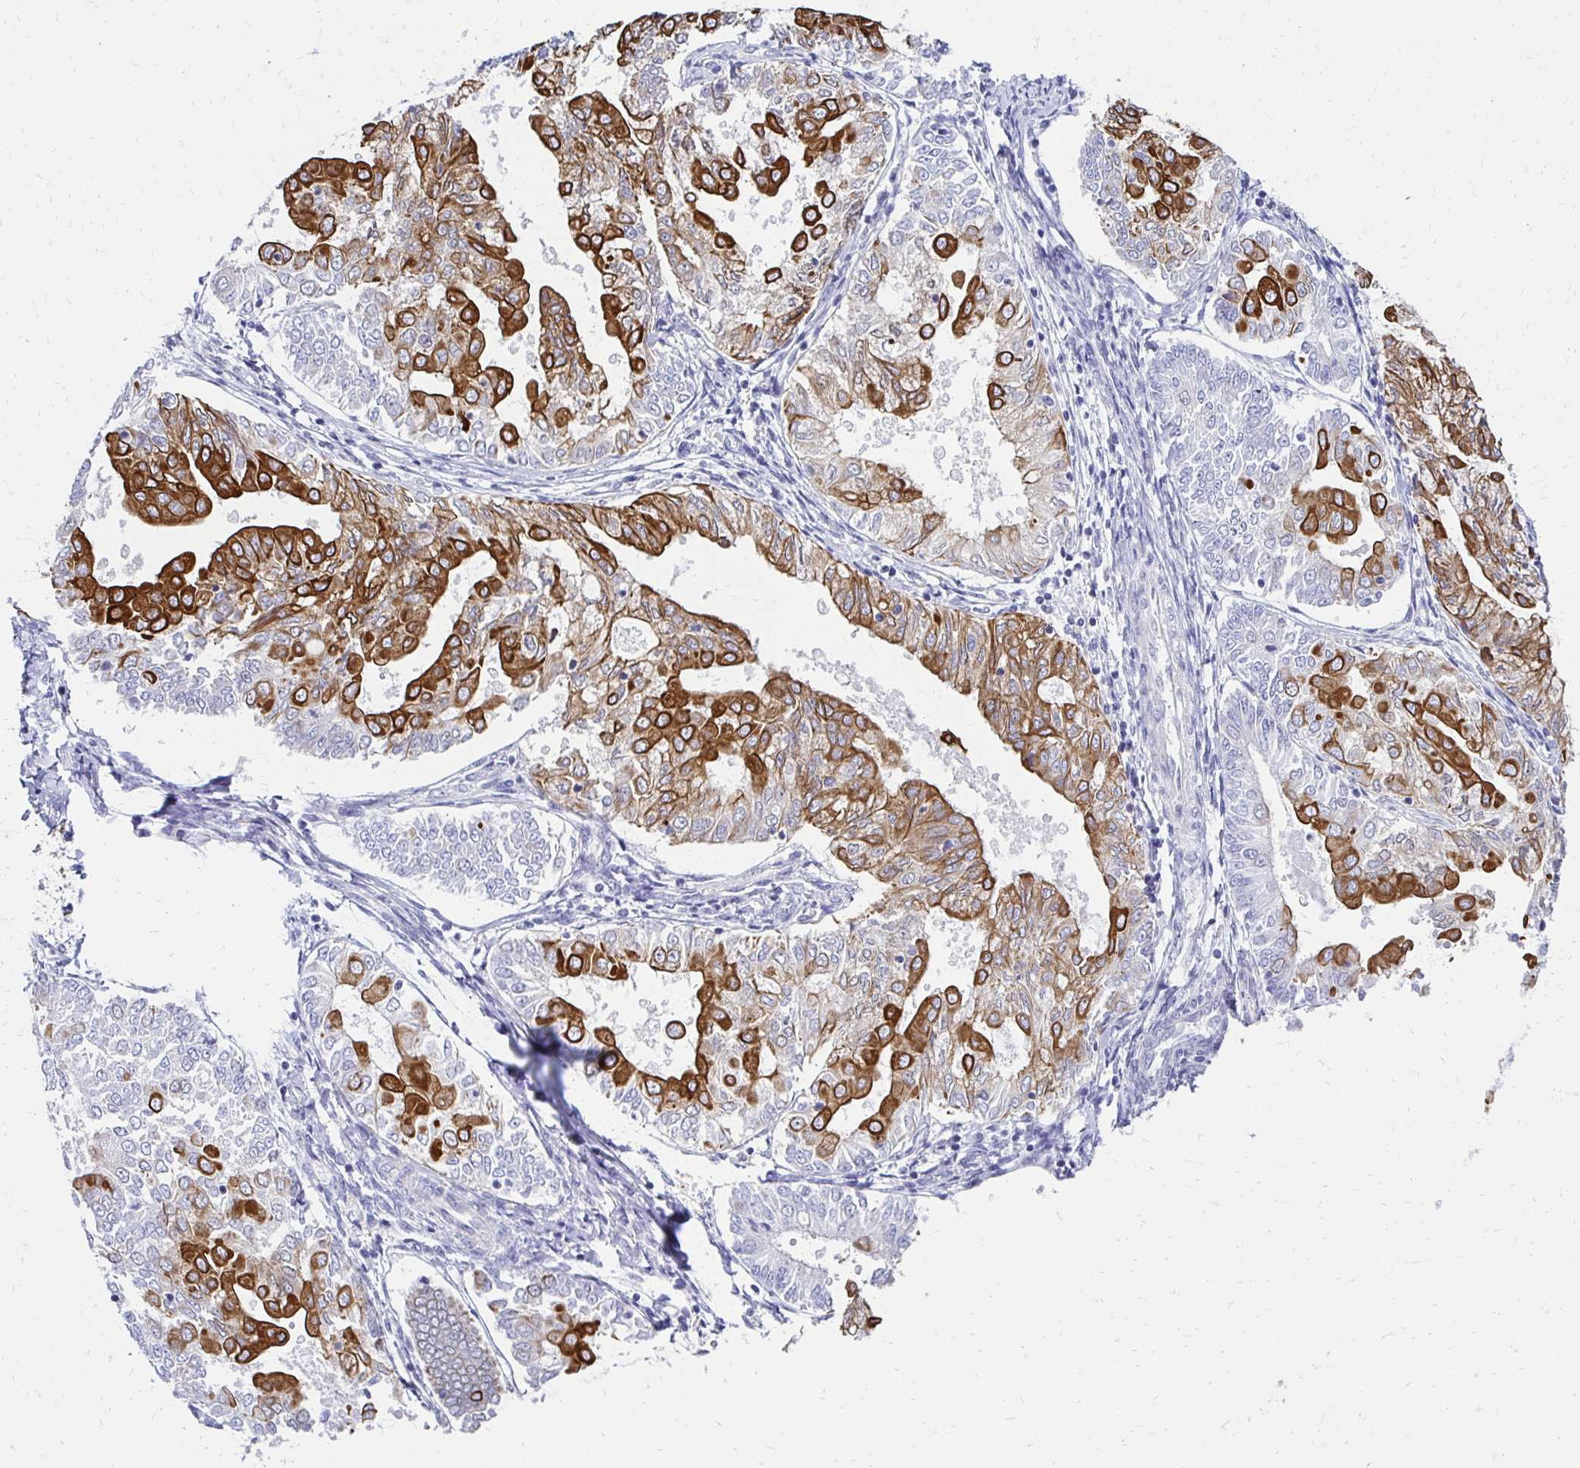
{"staining": {"intensity": "strong", "quantity": "25%-75%", "location": "cytoplasmic/membranous"}, "tissue": "endometrial cancer", "cell_type": "Tumor cells", "image_type": "cancer", "snomed": [{"axis": "morphology", "description": "Adenocarcinoma, NOS"}, {"axis": "topography", "description": "Endometrium"}], "caption": "IHC of human endometrial cancer demonstrates high levels of strong cytoplasmic/membranous positivity in about 25%-75% of tumor cells.", "gene": "C1QTNF2", "patient": {"sex": "female", "age": 68}}